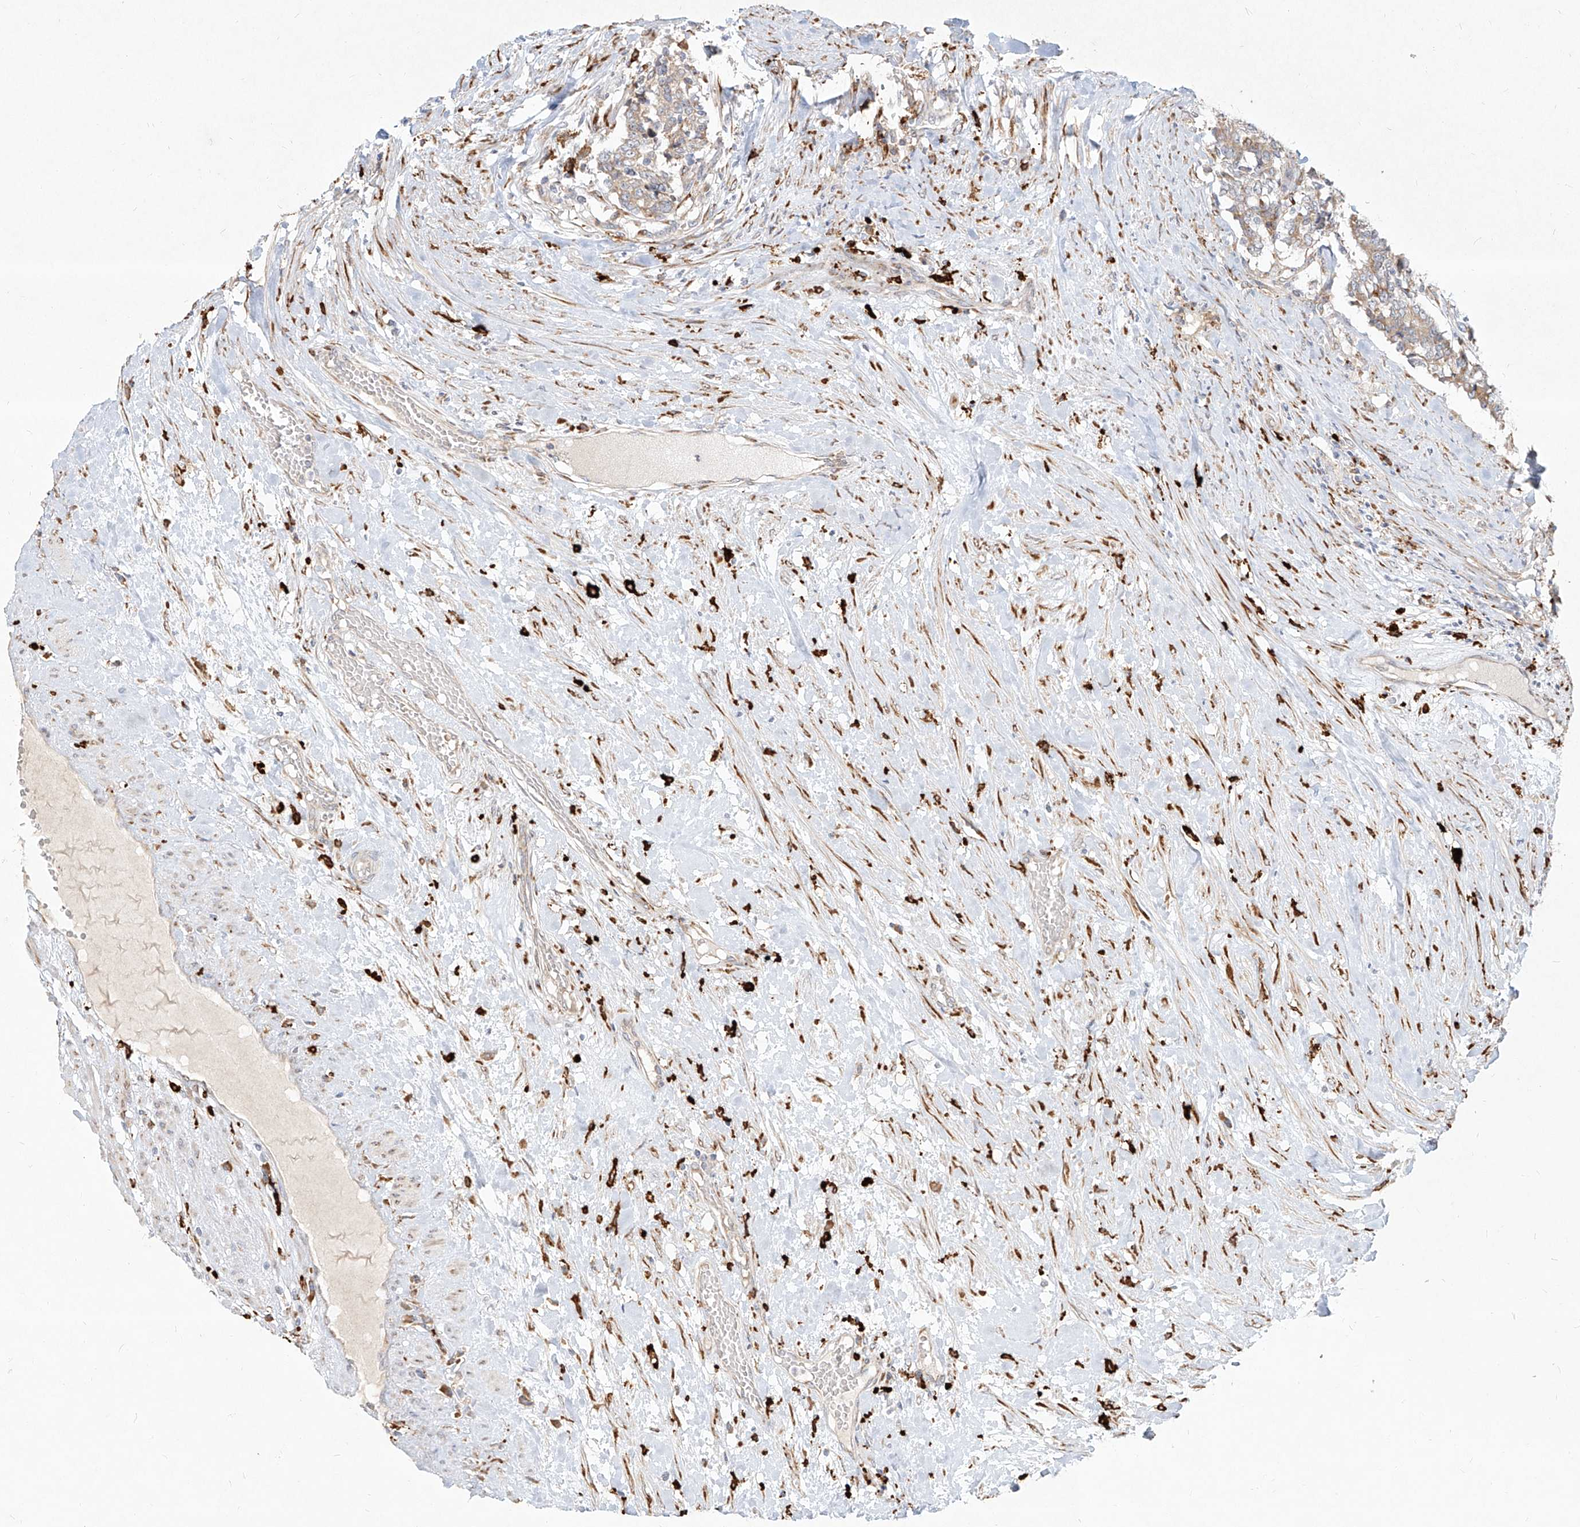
{"staining": {"intensity": "negative", "quantity": "none", "location": "none"}, "tissue": "prostate cancer", "cell_type": "Tumor cells", "image_type": "cancer", "snomed": [{"axis": "morphology", "description": "Normal tissue, NOS"}, {"axis": "morphology", "description": "Adenocarcinoma, High grade"}, {"axis": "topography", "description": "Prostate"}, {"axis": "topography", "description": "Seminal veicle"}], "caption": "High power microscopy micrograph of an immunohistochemistry (IHC) image of prostate cancer (adenocarcinoma (high-grade)), revealing no significant staining in tumor cells.", "gene": "CD209", "patient": {"sex": "male", "age": 55}}